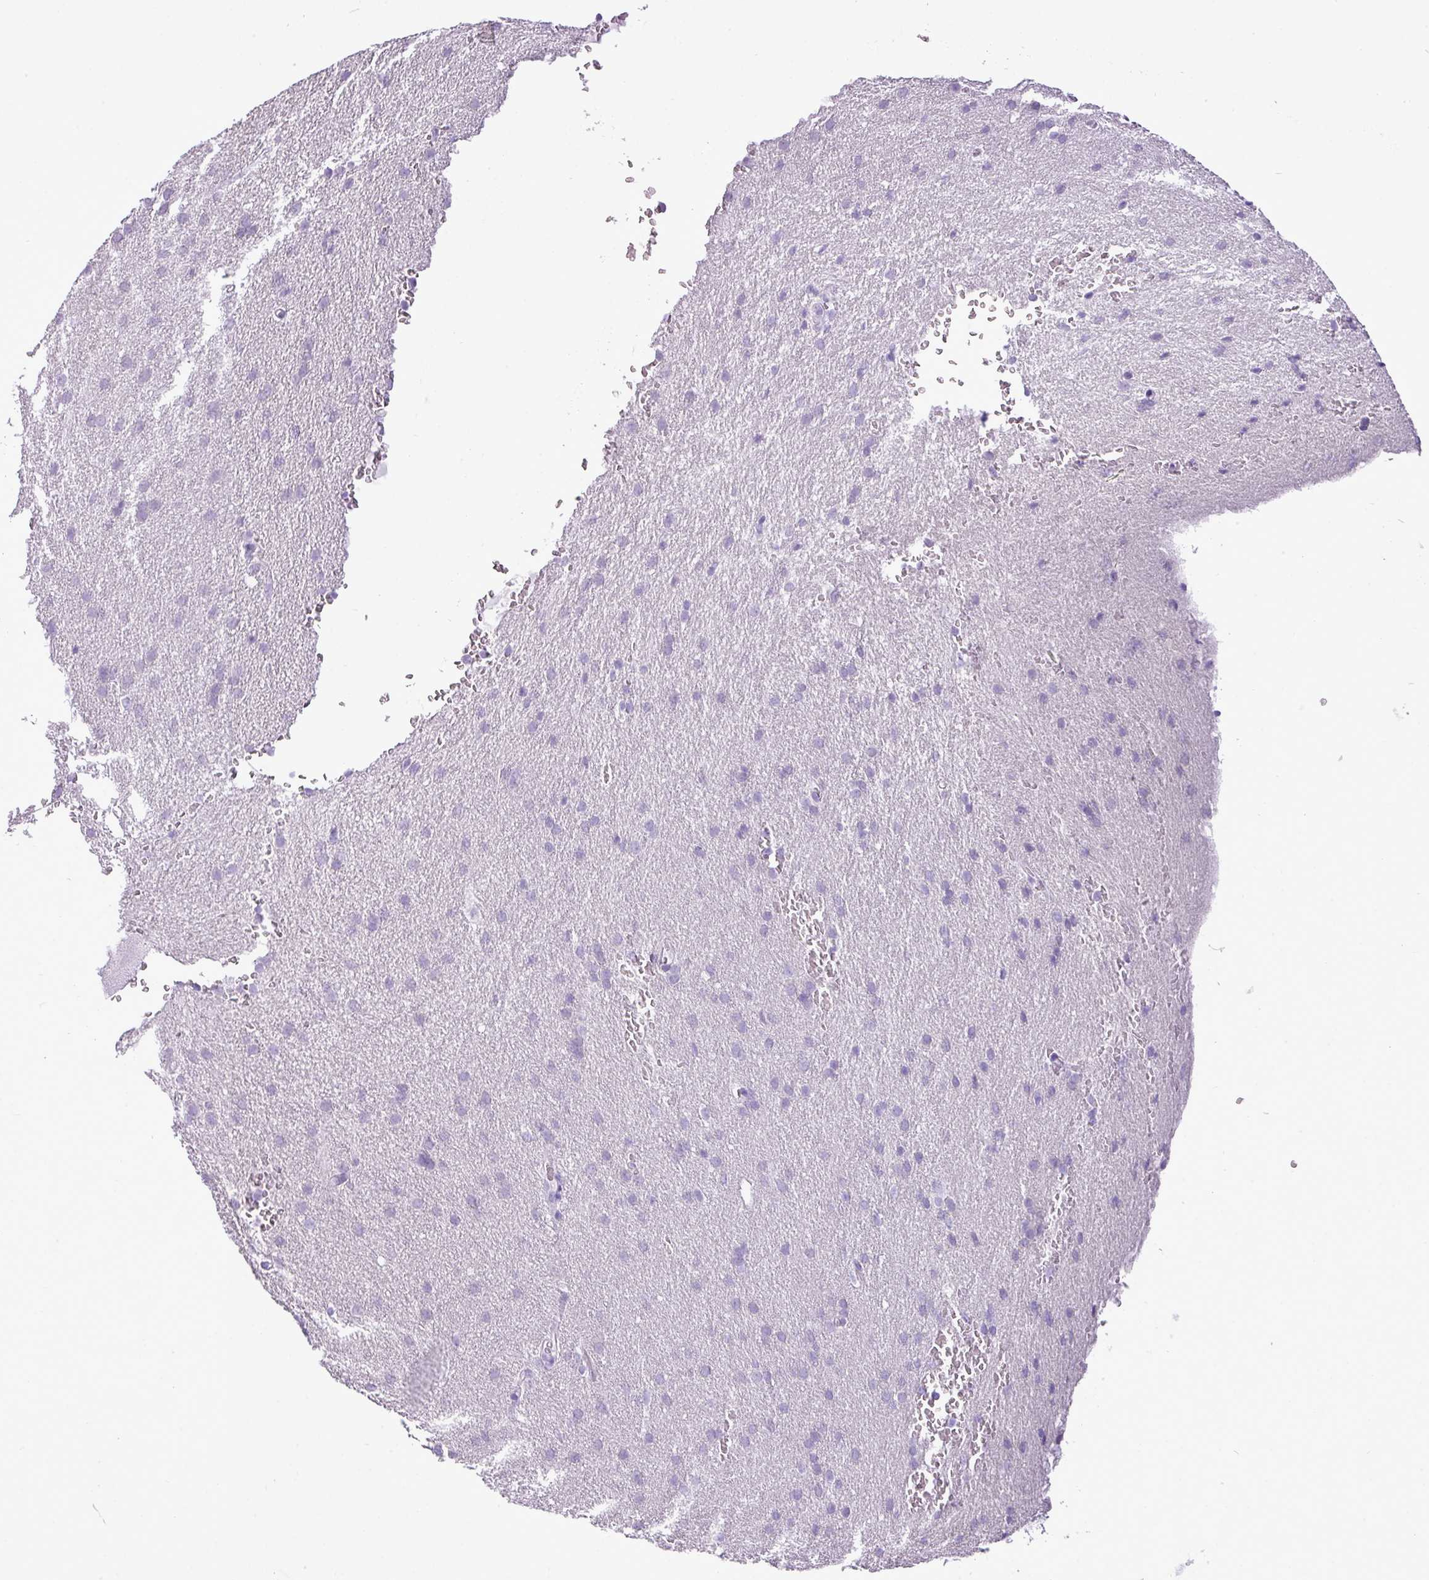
{"staining": {"intensity": "negative", "quantity": "none", "location": "none"}, "tissue": "glioma", "cell_type": "Tumor cells", "image_type": "cancer", "snomed": [{"axis": "morphology", "description": "Glioma, malignant, Low grade"}, {"axis": "topography", "description": "Brain"}], "caption": "Tumor cells are negative for brown protein staining in malignant glioma (low-grade).", "gene": "RBMXL2", "patient": {"sex": "female", "age": 33}}